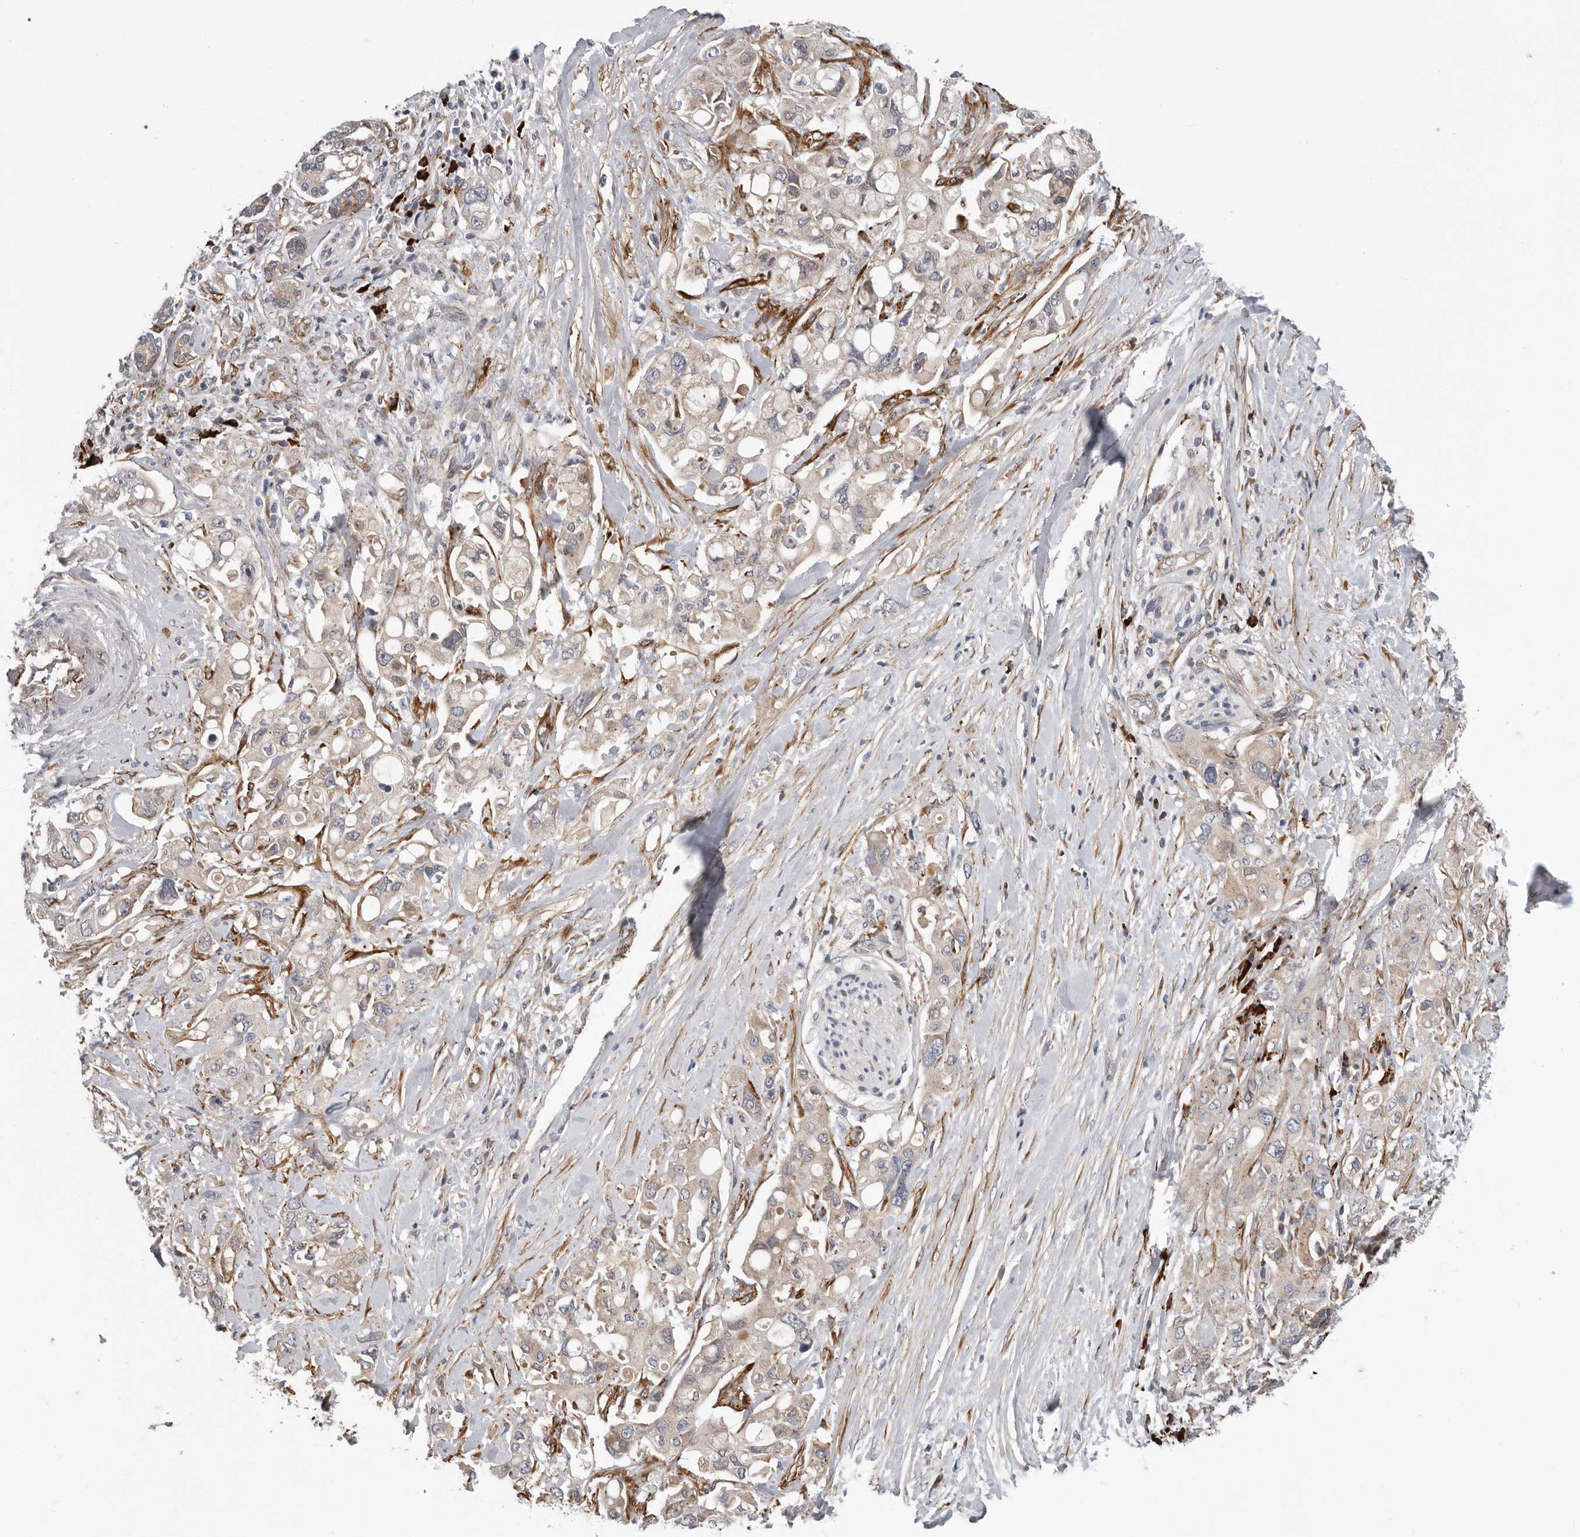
{"staining": {"intensity": "weak", "quantity": "<25%", "location": "cytoplasmic/membranous"}, "tissue": "pancreatic cancer", "cell_type": "Tumor cells", "image_type": "cancer", "snomed": [{"axis": "morphology", "description": "Adenocarcinoma, NOS"}, {"axis": "topography", "description": "Pancreas"}], "caption": "Immunohistochemistry (IHC) of human adenocarcinoma (pancreatic) reveals no expression in tumor cells.", "gene": "ATXN3L", "patient": {"sex": "female", "age": 56}}